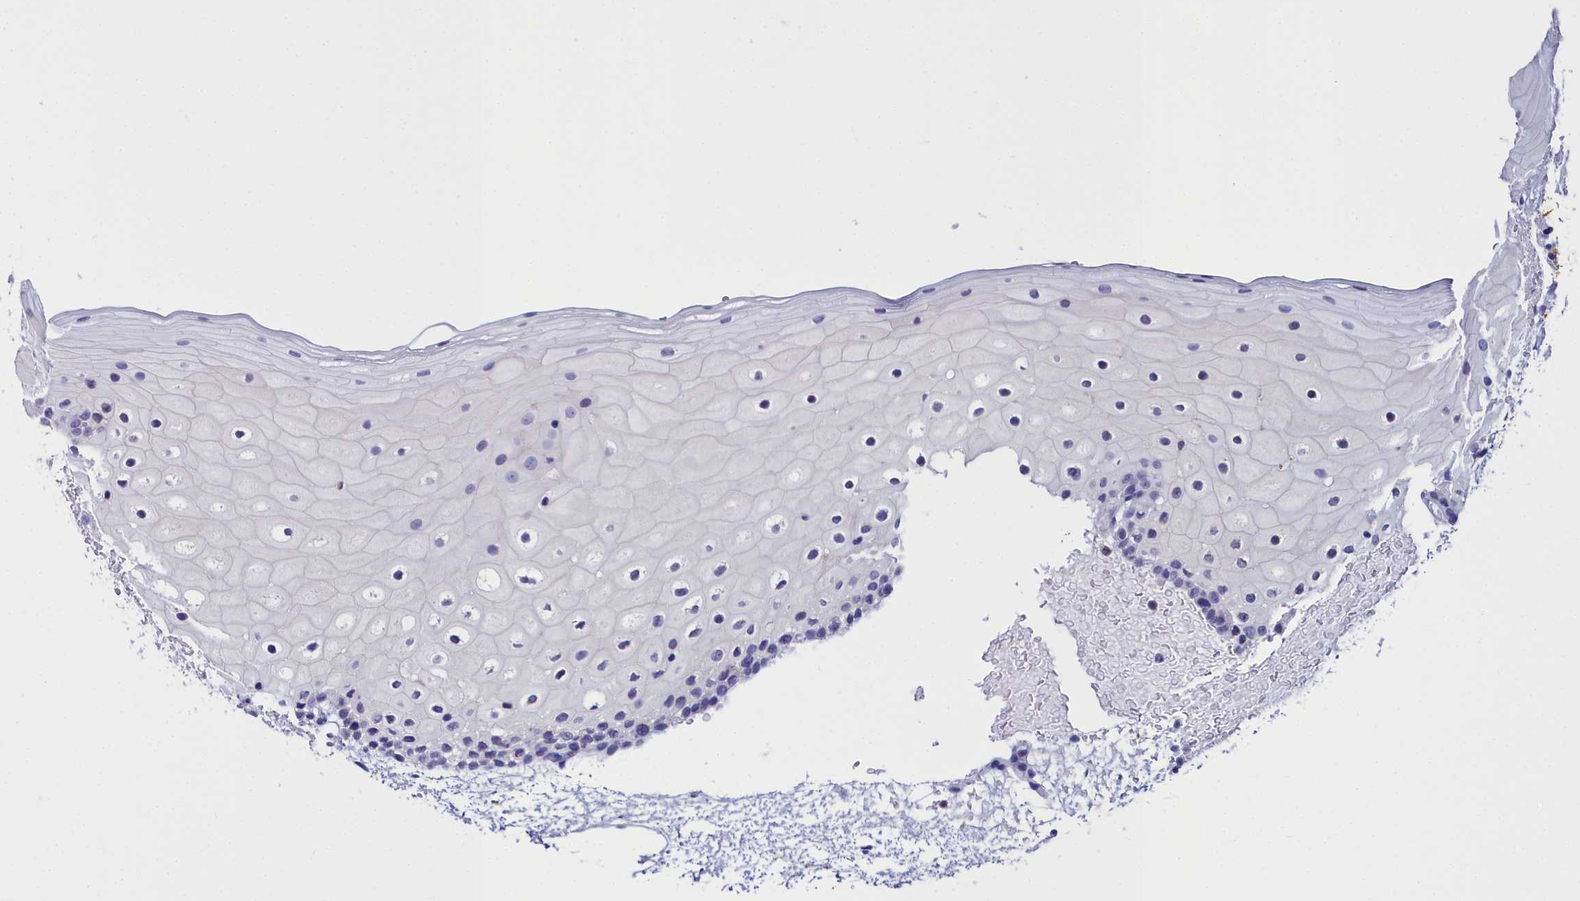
{"staining": {"intensity": "negative", "quantity": "none", "location": "none"}, "tissue": "oral mucosa", "cell_type": "Squamous epithelial cells", "image_type": "normal", "snomed": [{"axis": "morphology", "description": "Normal tissue, NOS"}, {"axis": "topography", "description": "Oral tissue"}], "caption": "Immunohistochemistry (IHC) photomicrograph of benign oral mucosa: oral mucosa stained with DAB reveals no significant protein staining in squamous epithelial cells. (Brightfield microscopy of DAB (3,3'-diaminobenzidine) IHC at high magnification).", "gene": "ELAPOR2", "patient": {"sex": "female", "age": 70}}